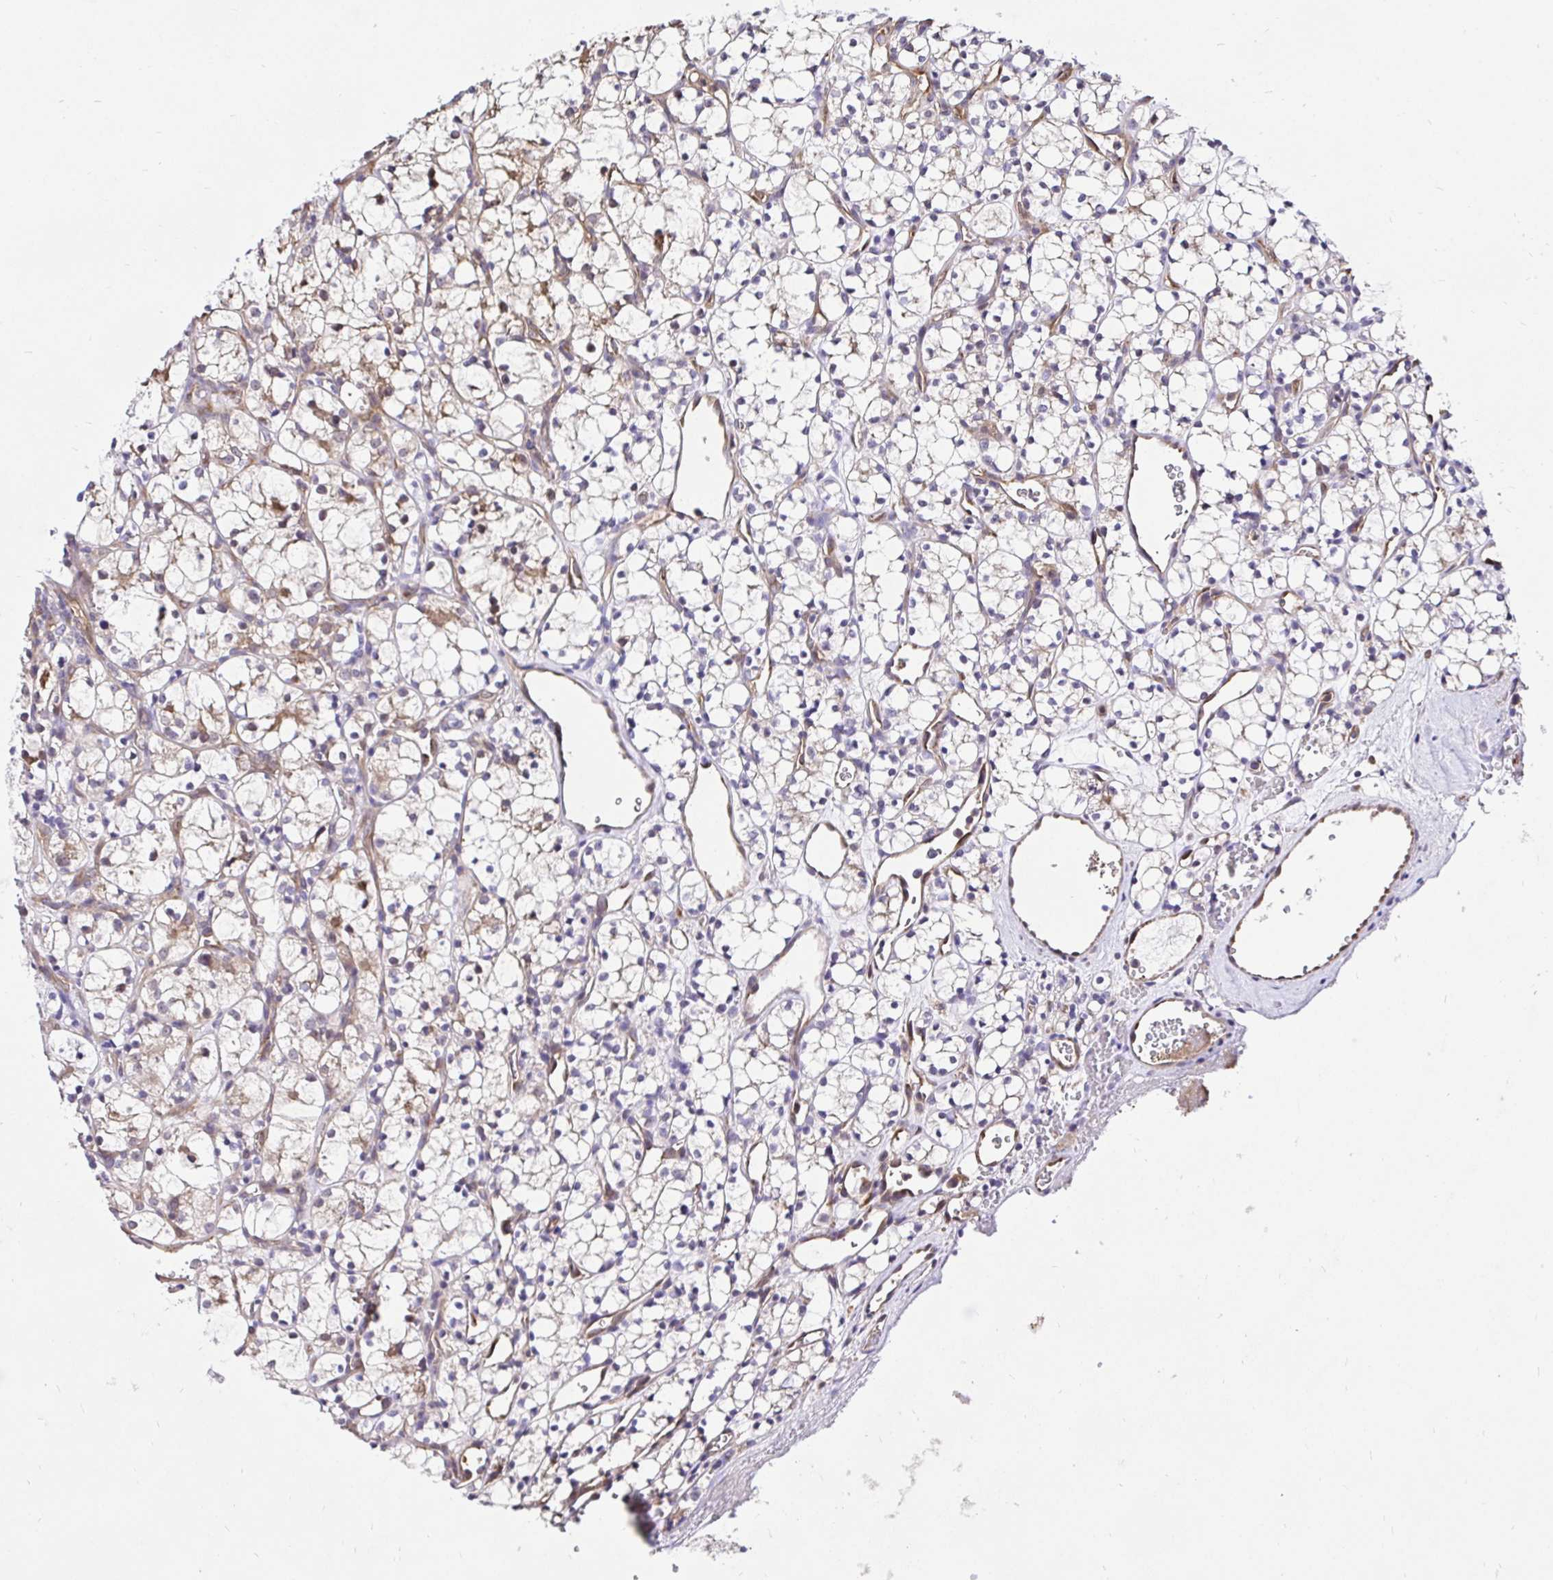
{"staining": {"intensity": "weak", "quantity": "<25%", "location": "cytoplasmic/membranous"}, "tissue": "renal cancer", "cell_type": "Tumor cells", "image_type": "cancer", "snomed": [{"axis": "morphology", "description": "Adenocarcinoma, NOS"}, {"axis": "topography", "description": "Kidney"}], "caption": "Immunohistochemical staining of renal cancer reveals no significant positivity in tumor cells.", "gene": "CCDC122", "patient": {"sex": "female", "age": 69}}